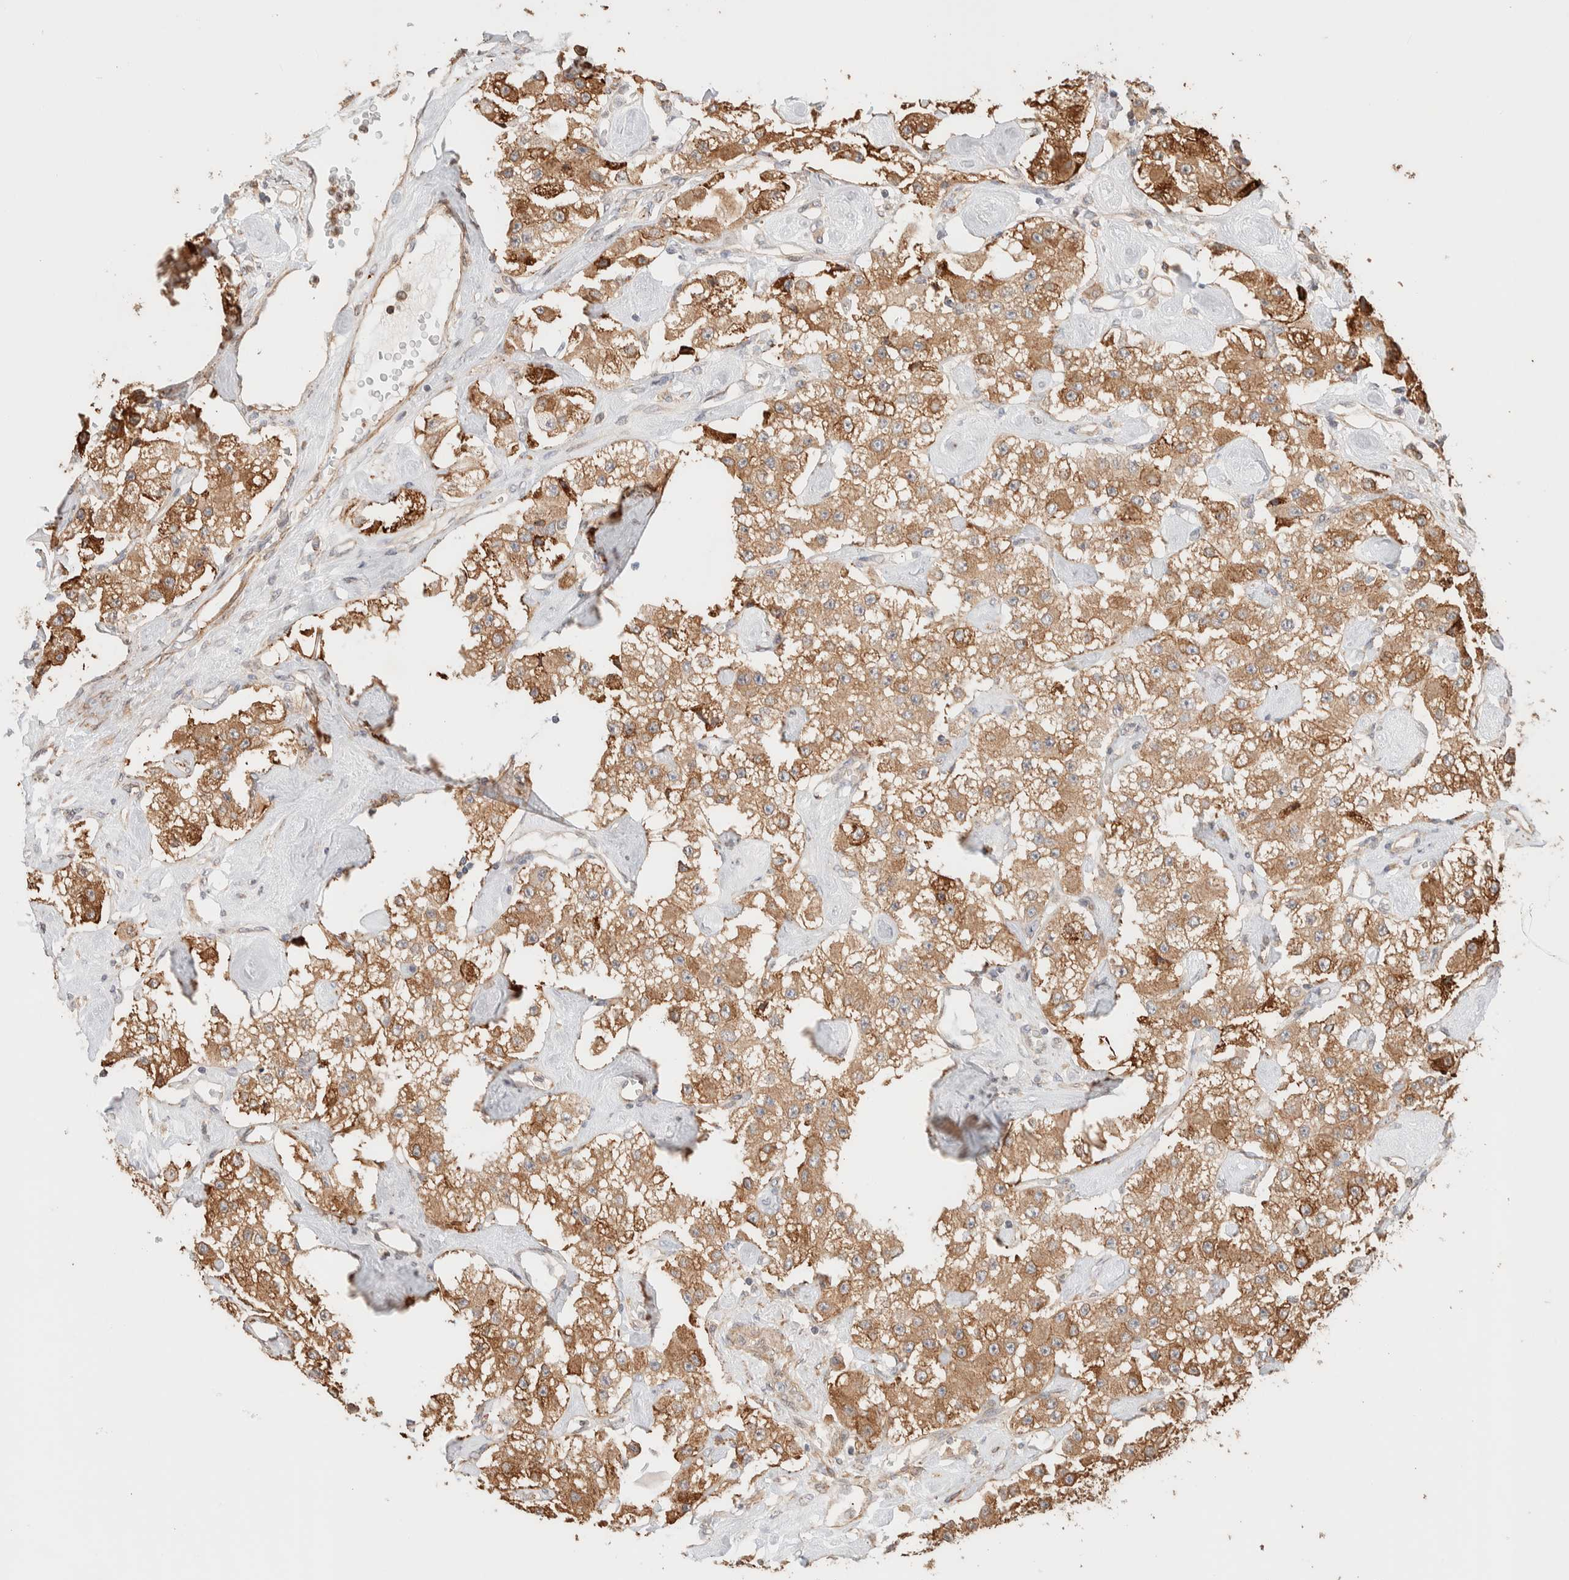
{"staining": {"intensity": "moderate", "quantity": ">75%", "location": "cytoplasmic/membranous"}, "tissue": "carcinoid", "cell_type": "Tumor cells", "image_type": "cancer", "snomed": [{"axis": "morphology", "description": "Carcinoid, malignant, NOS"}, {"axis": "topography", "description": "Pancreas"}], "caption": "The image reveals immunohistochemical staining of carcinoid. There is moderate cytoplasmic/membranous positivity is appreciated in approximately >75% of tumor cells.", "gene": "INTS1", "patient": {"sex": "male", "age": 41}}